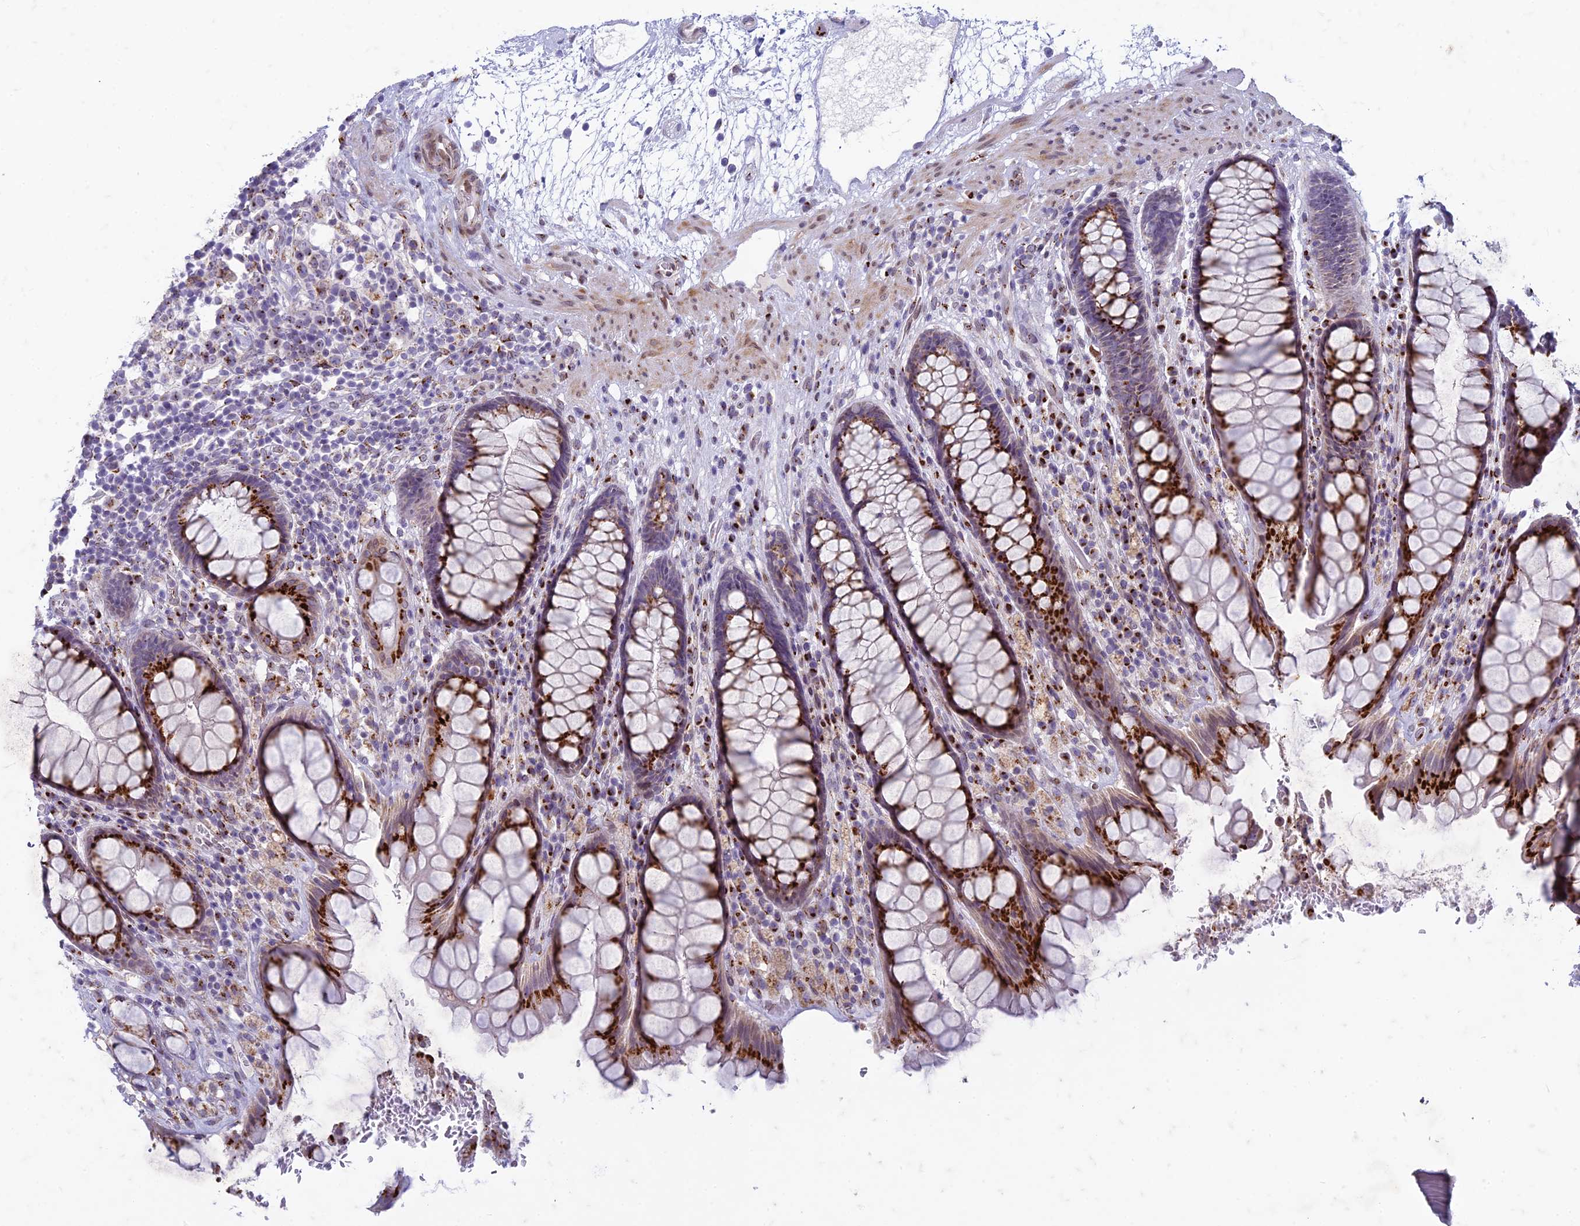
{"staining": {"intensity": "strong", "quantity": ">75%", "location": "cytoplasmic/membranous"}, "tissue": "rectum", "cell_type": "Glandular cells", "image_type": "normal", "snomed": [{"axis": "morphology", "description": "Normal tissue, NOS"}, {"axis": "topography", "description": "Rectum"}], "caption": "Protein analysis of normal rectum demonstrates strong cytoplasmic/membranous staining in about >75% of glandular cells.", "gene": "FAM3C", "patient": {"sex": "male", "age": 64}}